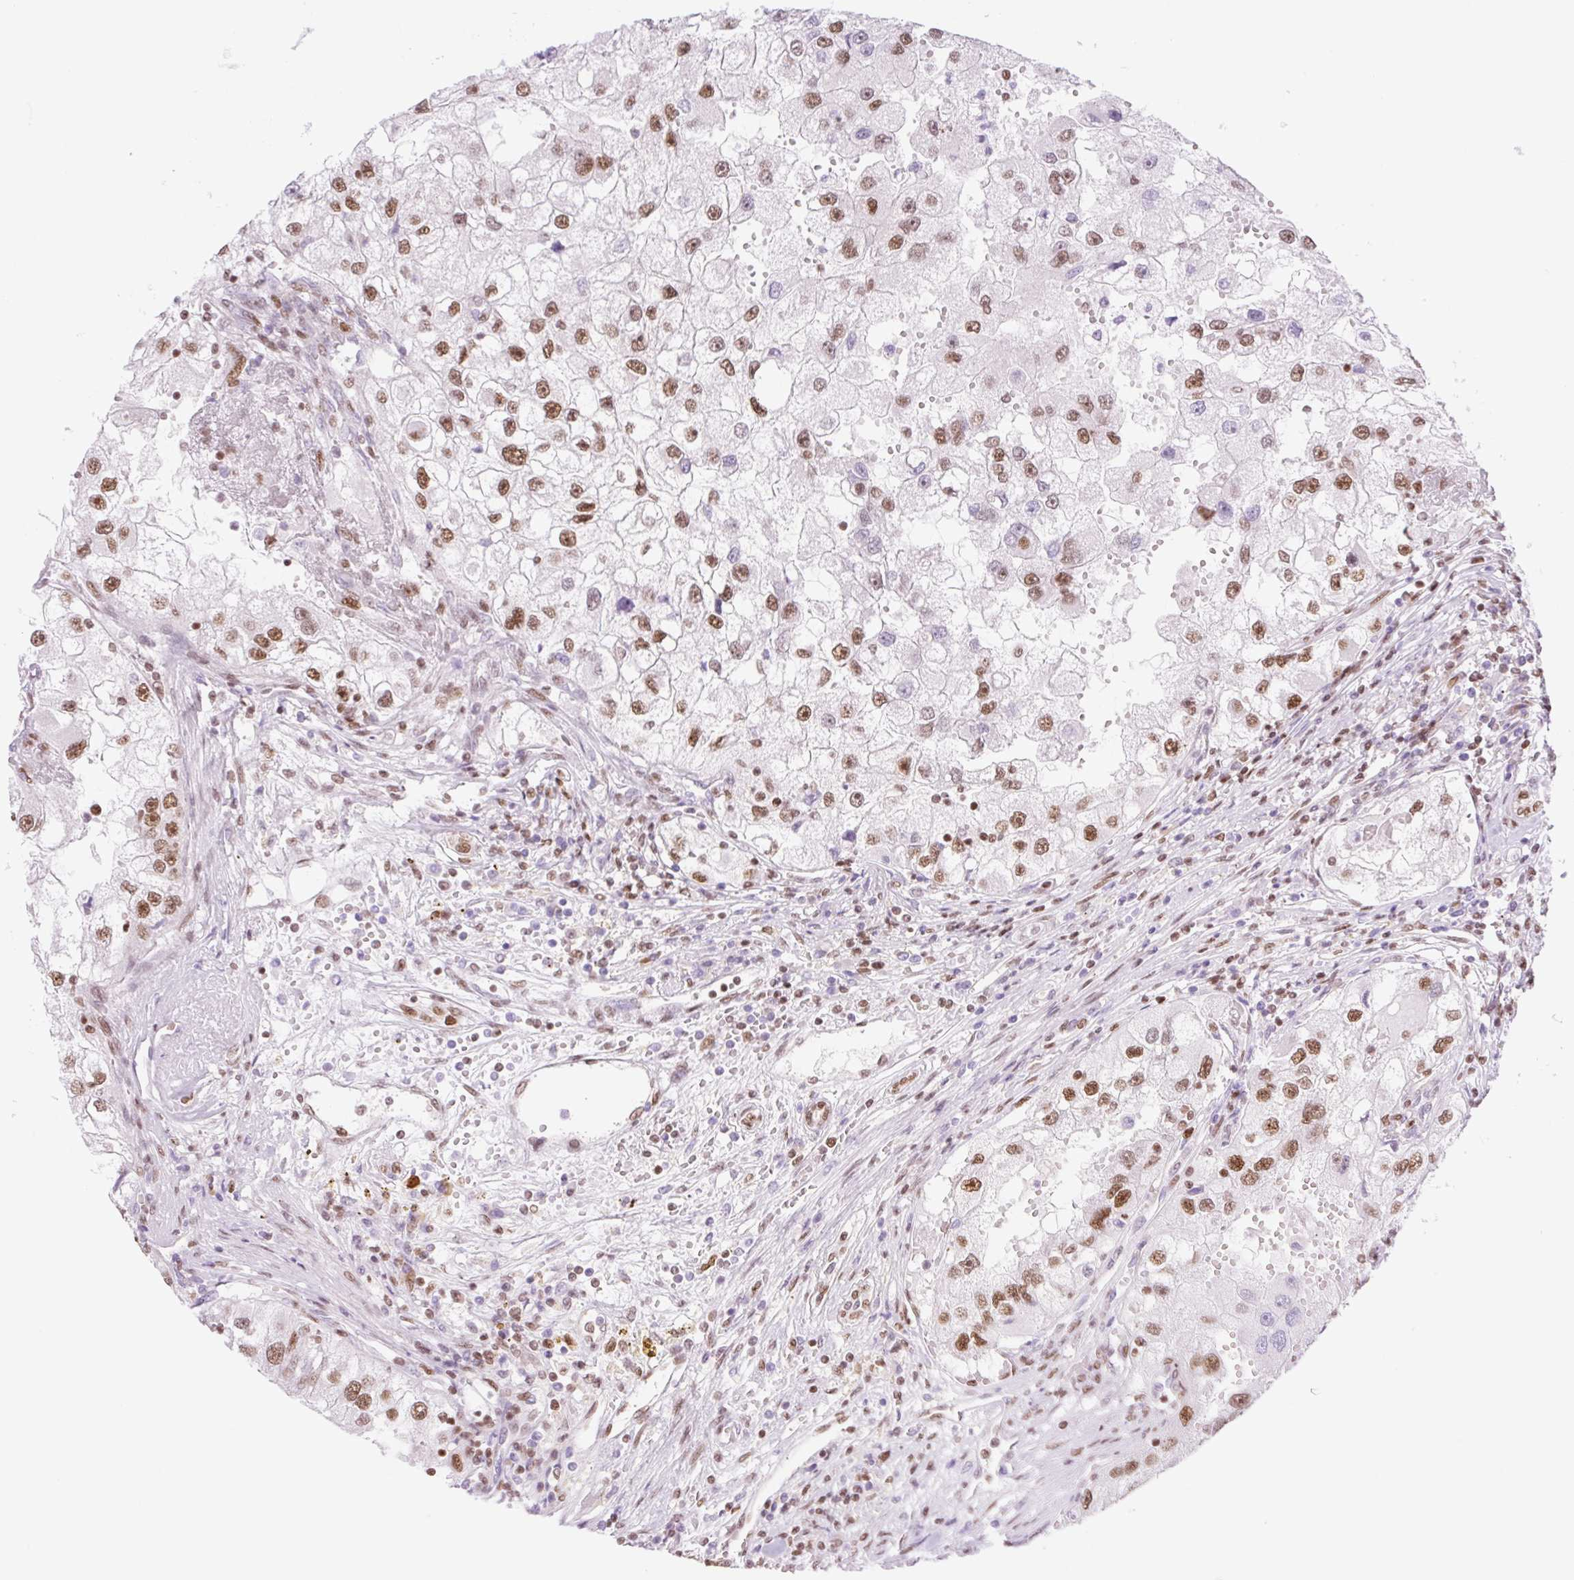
{"staining": {"intensity": "moderate", "quantity": ">75%", "location": "nuclear"}, "tissue": "renal cancer", "cell_type": "Tumor cells", "image_type": "cancer", "snomed": [{"axis": "morphology", "description": "Adenocarcinoma, NOS"}, {"axis": "topography", "description": "Kidney"}], "caption": "Brown immunohistochemical staining in renal cancer (adenocarcinoma) demonstrates moderate nuclear staining in approximately >75% of tumor cells.", "gene": "PRDM11", "patient": {"sex": "male", "age": 63}}